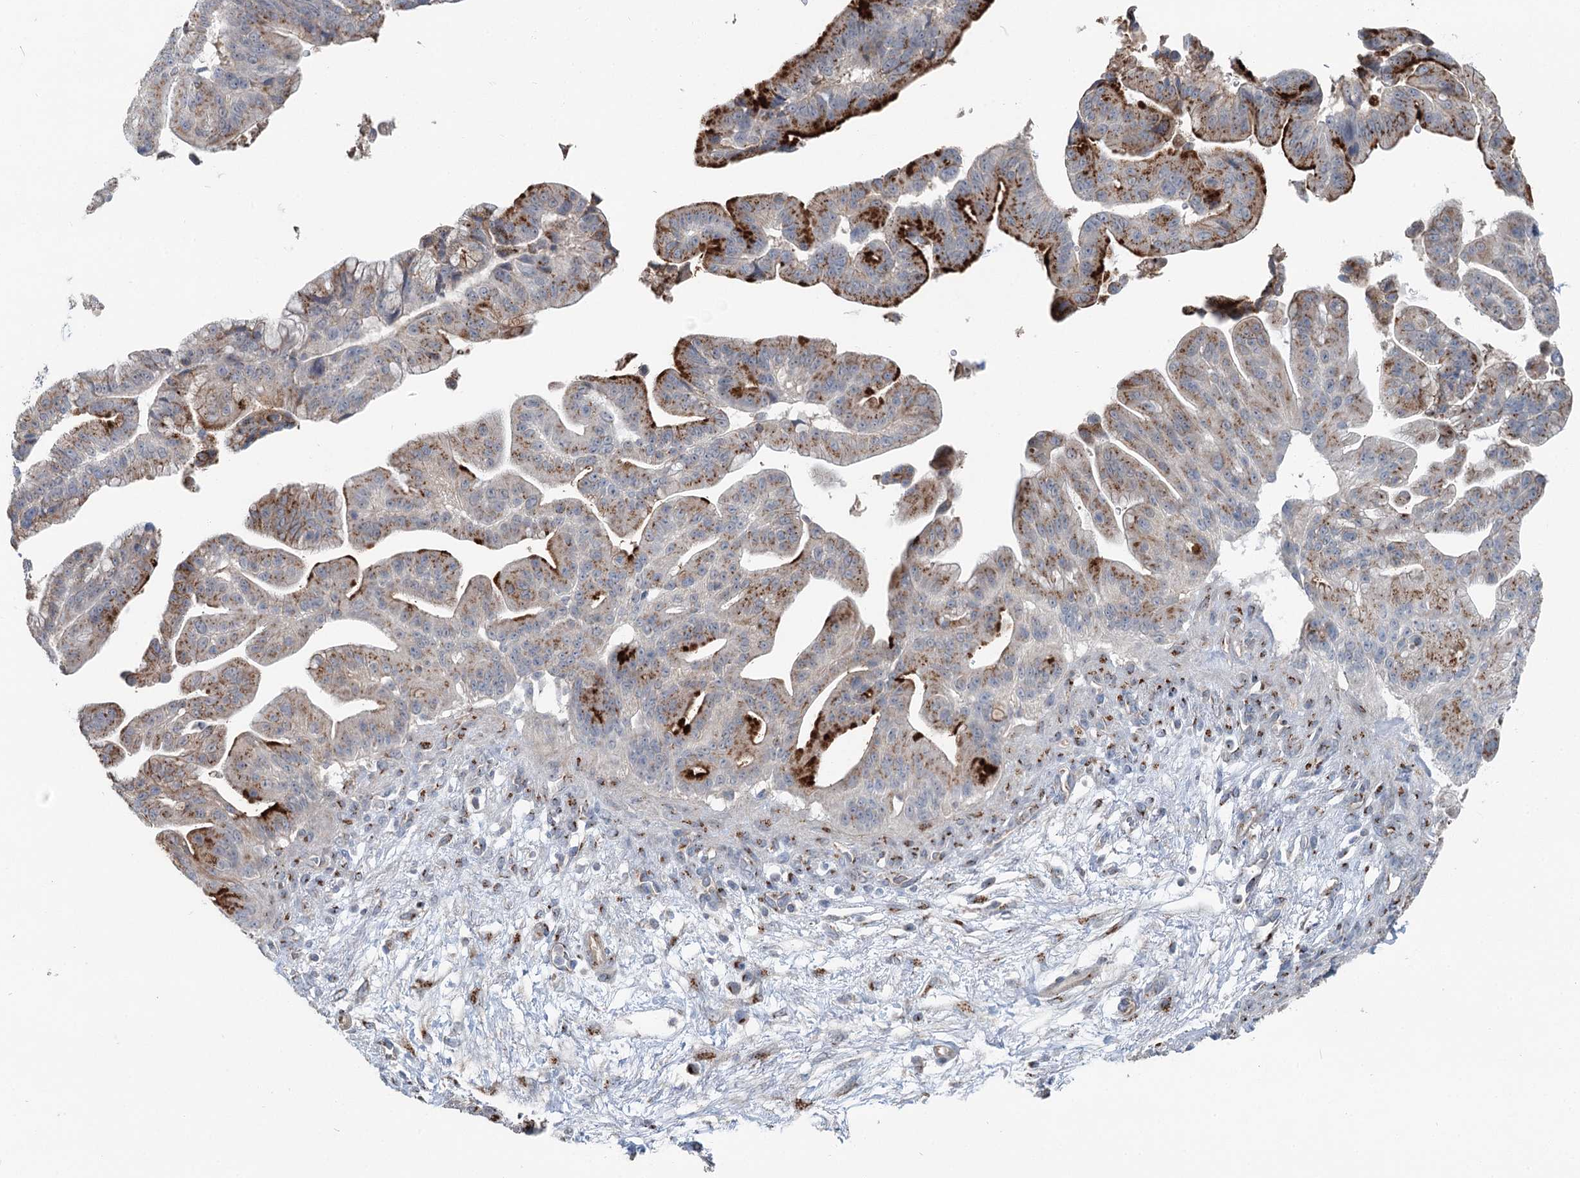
{"staining": {"intensity": "strong", "quantity": "<25%", "location": "cytoplasmic/membranous"}, "tissue": "pancreatic cancer", "cell_type": "Tumor cells", "image_type": "cancer", "snomed": [{"axis": "morphology", "description": "Adenocarcinoma, NOS"}, {"axis": "topography", "description": "Pancreas"}], "caption": "Immunohistochemistry (IHC) staining of pancreatic cancer, which exhibits medium levels of strong cytoplasmic/membranous expression in about <25% of tumor cells indicating strong cytoplasmic/membranous protein positivity. The staining was performed using DAB (brown) for protein detection and nuclei were counterstained in hematoxylin (blue).", "gene": "ITIH5", "patient": {"sex": "male", "age": 68}}